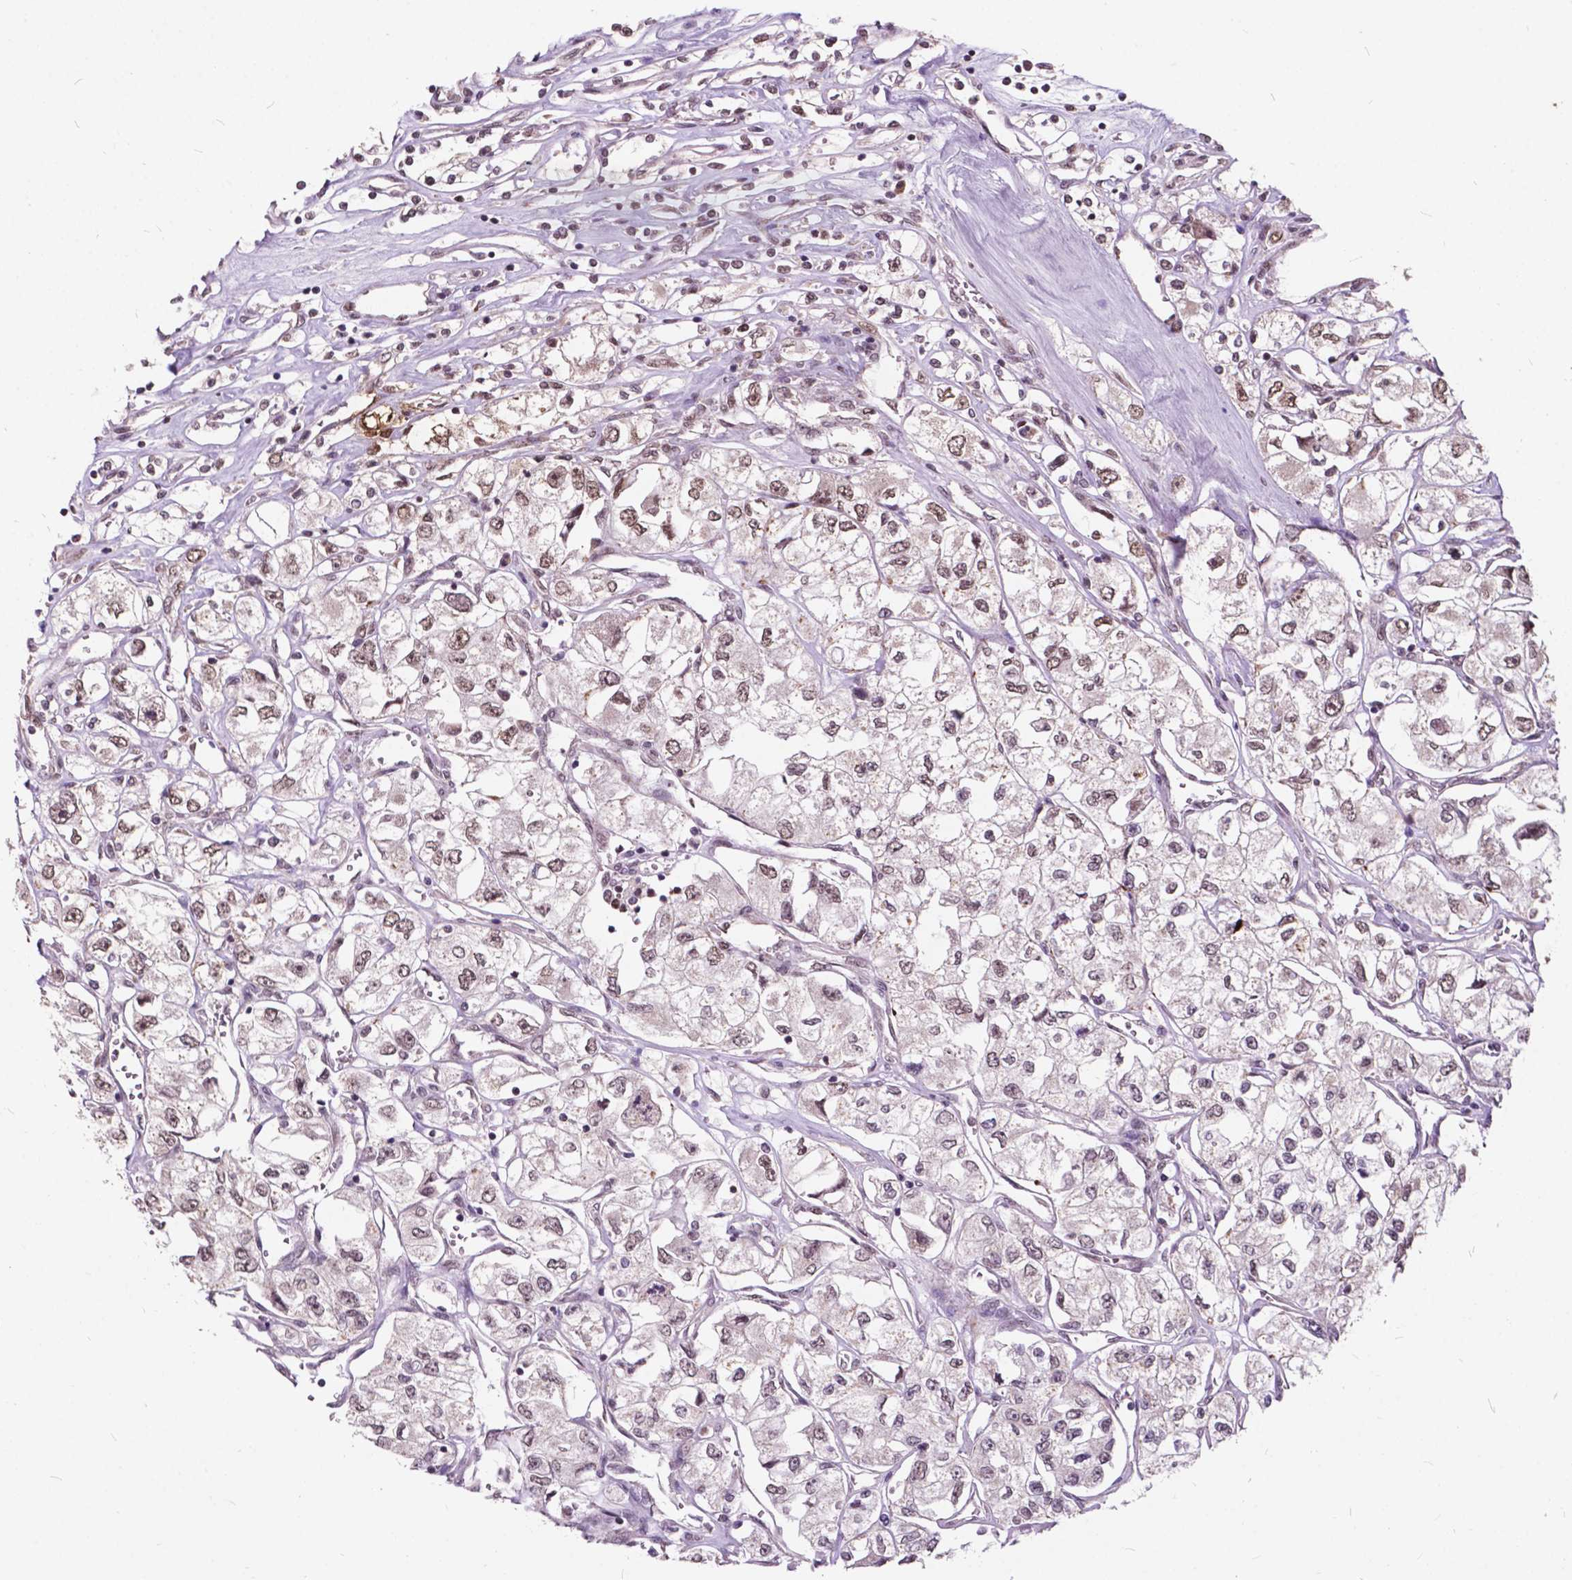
{"staining": {"intensity": "weak", "quantity": "25%-75%", "location": "nuclear"}, "tissue": "renal cancer", "cell_type": "Tumor cells", "image_type": "cancer", "snomed": [{"axis": "morphology", "description": "Adenocarcinoma, NOS"}, {"axis": "topography", "description": "Kidney"}], "caption": "A histopathology image of renal cancer (adenocarcinoma) stained for a protein reveals weak nuclear brown staining in tumor cells.", "gene": "MSH2", "patient": {"sex": "female", "age": 59}}